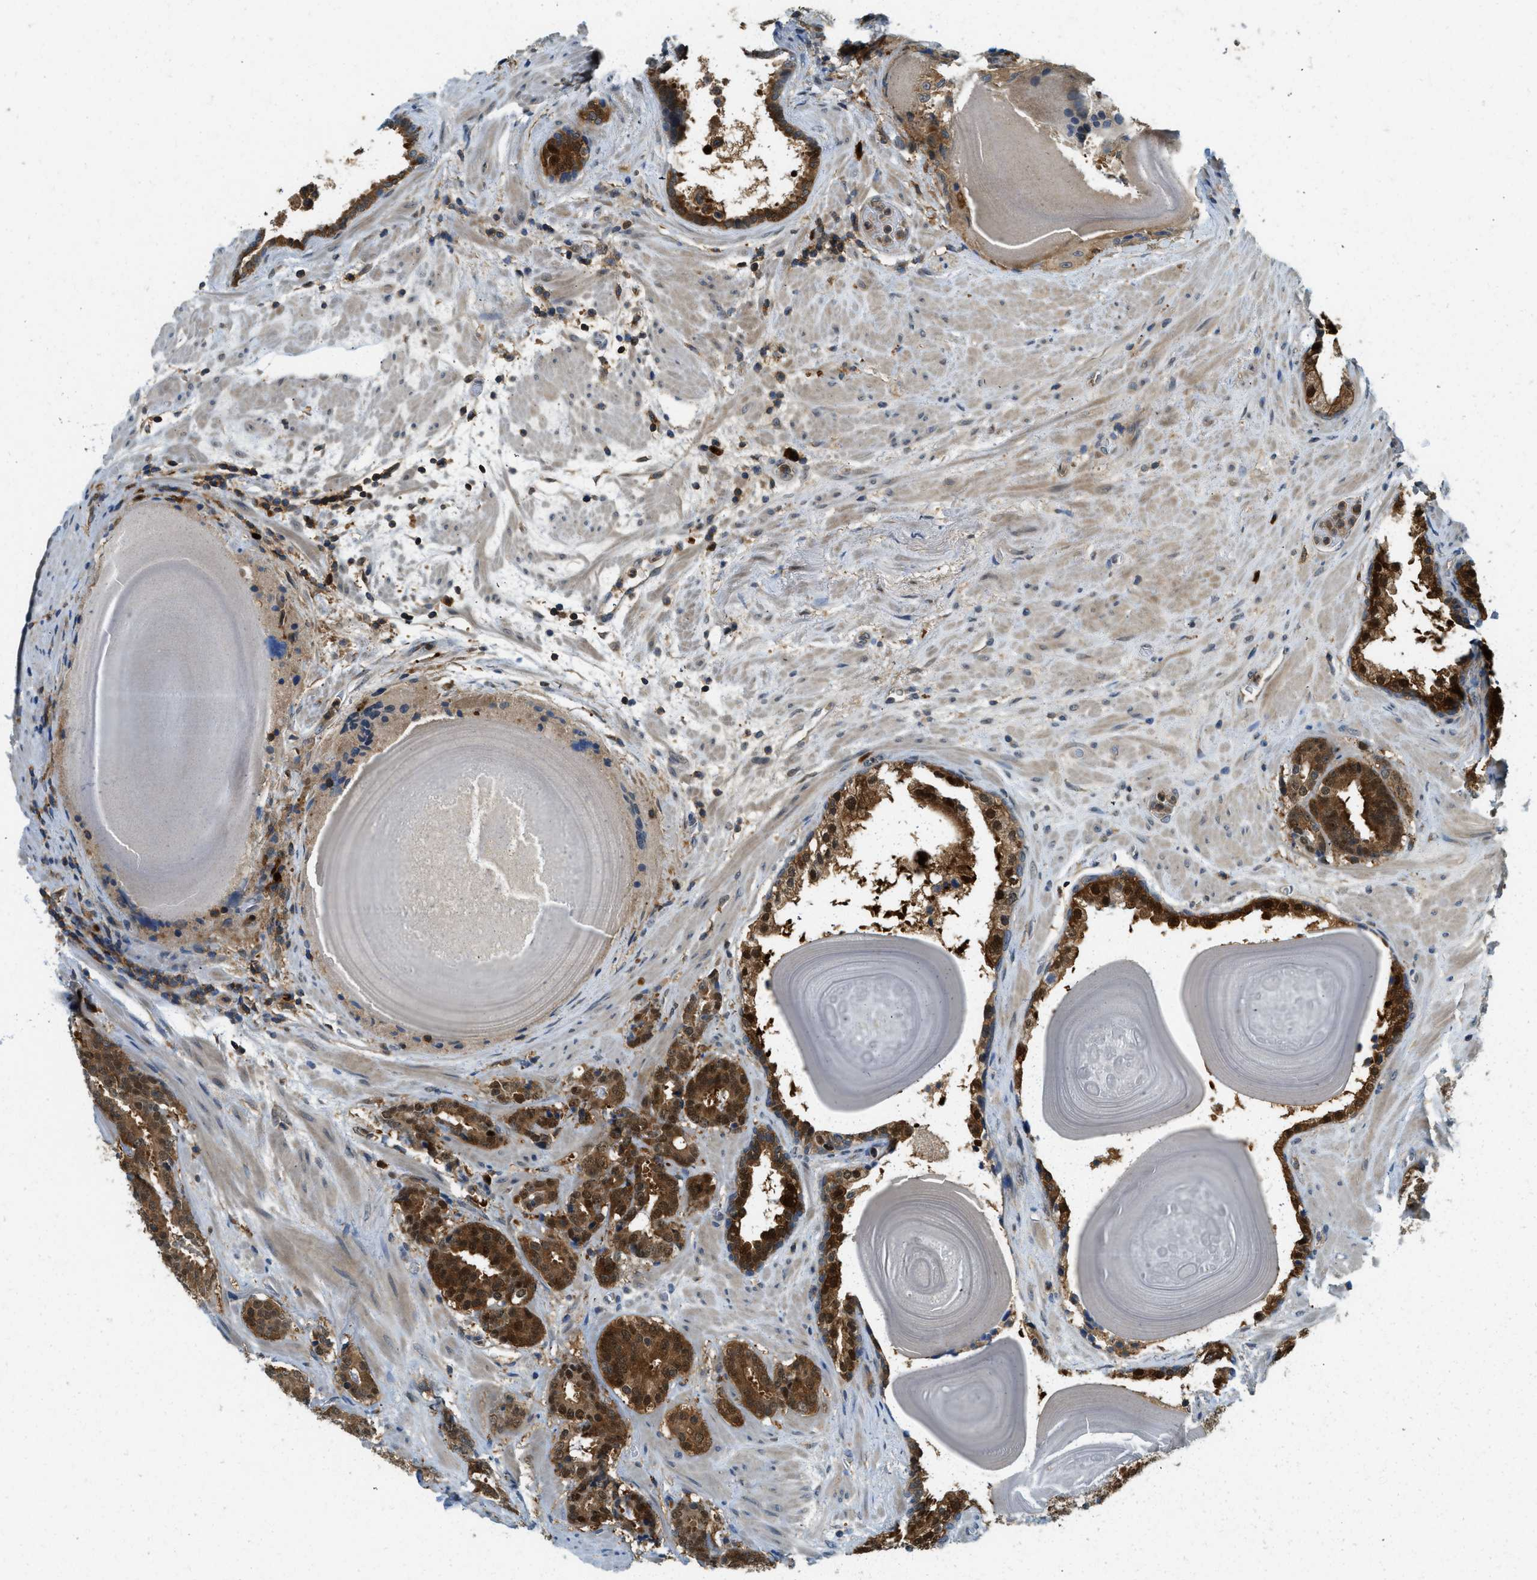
{"staining": {"intensity": "strong", "quantity": ">75%", "location": "cytoplasmic/membranous,nuclear"}, "tissue": "prostate cancer", "cell_type": "Tumor cells", "image_type": "cancer", "snomed": [{"axis": "morphology", "description": "Adenocarcinoma, Low grade"}, {"axis": "topography", "description": "Prostate"}], "caption": "The histopathology image exhibits staining of prostate adenocarcinoma (low-grade), revealing strong cytoplasmic/membranous and nuclear protein staining (brown color) within tumor cells. (Stains: DAB in brown, nuclei in blue, Microscopy: brightfield microscopy at high magnification).", "gene": "GMPPB", "patient": {"sex": "male", "age": 69}}